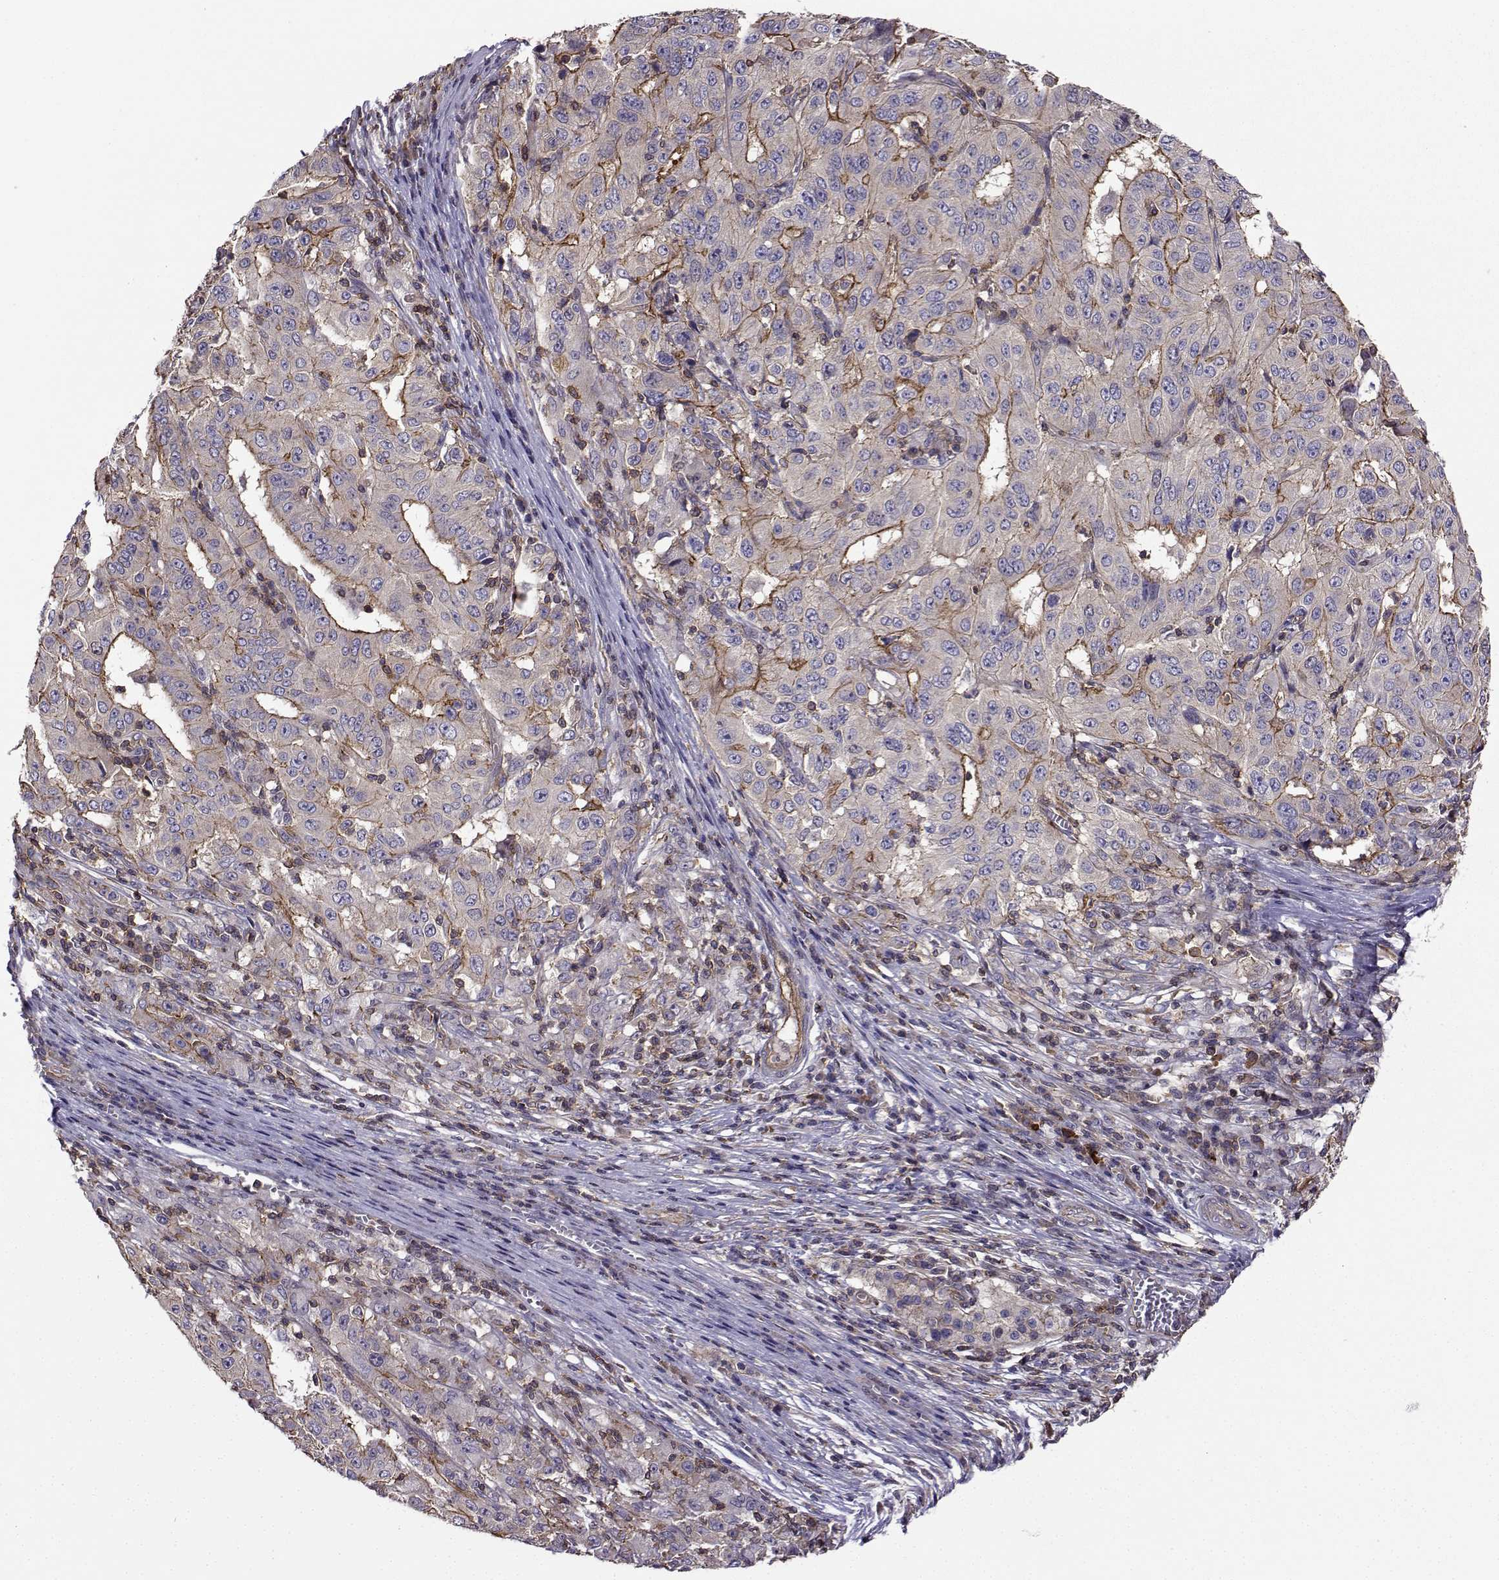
{"staining": {"intensity": "strong", "quantity": "<25%", "location": "cytoplasmic/membranous"}, "tissue": "pancreatic cancer", "cell_type": "Tumor cells", "image_type": "cancer", "snomed": [{"axis": "morphology", "description": "Adenocarcinoma, NOS"}, {"axis": "topography", "description": "Pancreas"}], "caption": "A high-resolution histopathology image shows IHC staining of adenocarcinoma (pancreatic), which demonstrates strong cytoplasmic/membranous staining in approximately <25% of tumor cells.", "gene": "ITGB8", "patient": {"sex": "male", "age": 63}}